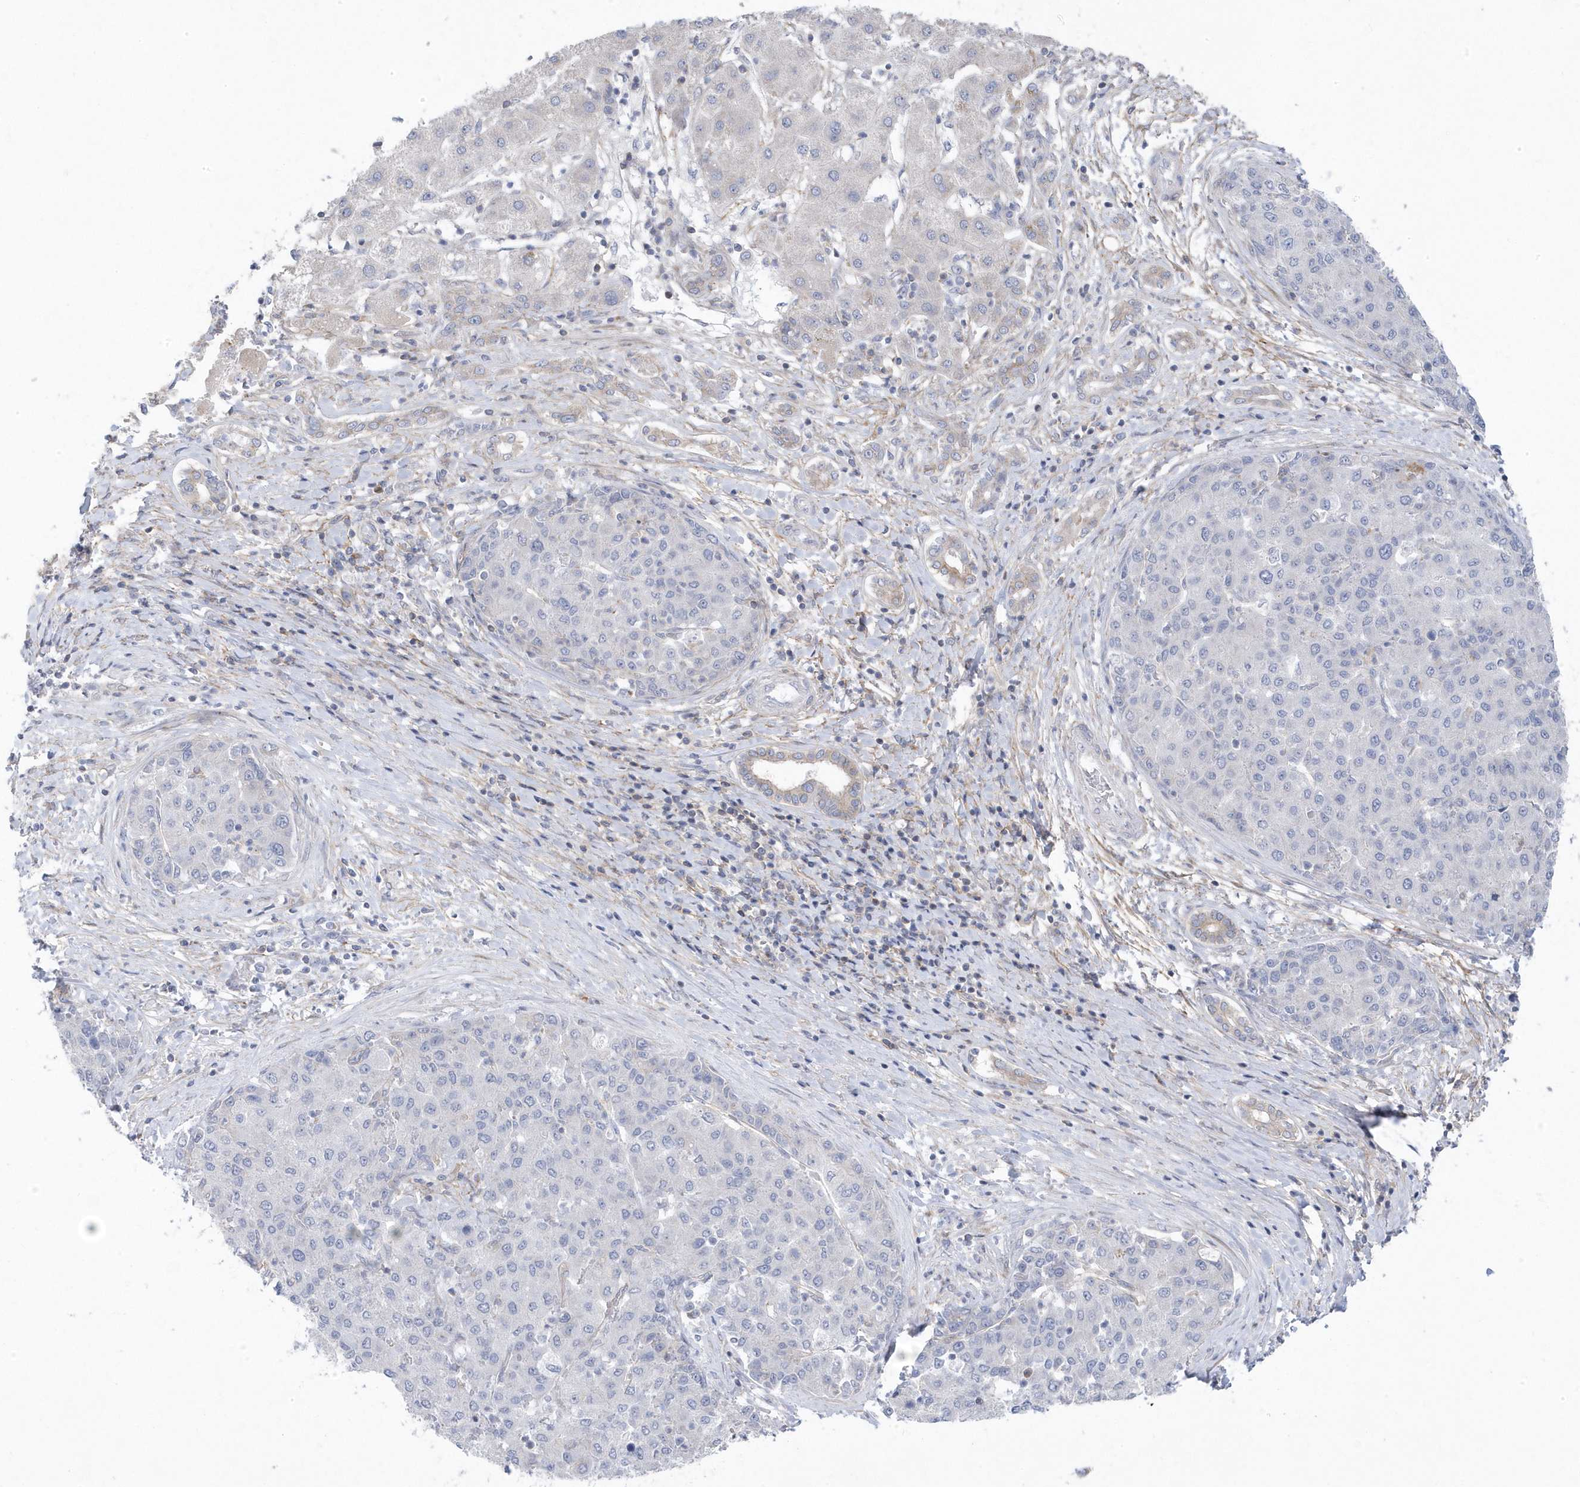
{"staining": {"intensity": "negative", "quantity": "none", "location": "none"}, "tissue": "liver cancer", "cell_type": "Tumor cells", "image_type": "cancer", "snomed": [{"axis": "morphology", "description": "Carcinoma, Hepatocellular, NOS"}, {"axis": "topography", "description": "Liver"}], "caption": "Tumor cells are negative for protein expression in human liver cancer.", "gene": "ANAPC1", "patient": {"sex": "male", "age": 65}}